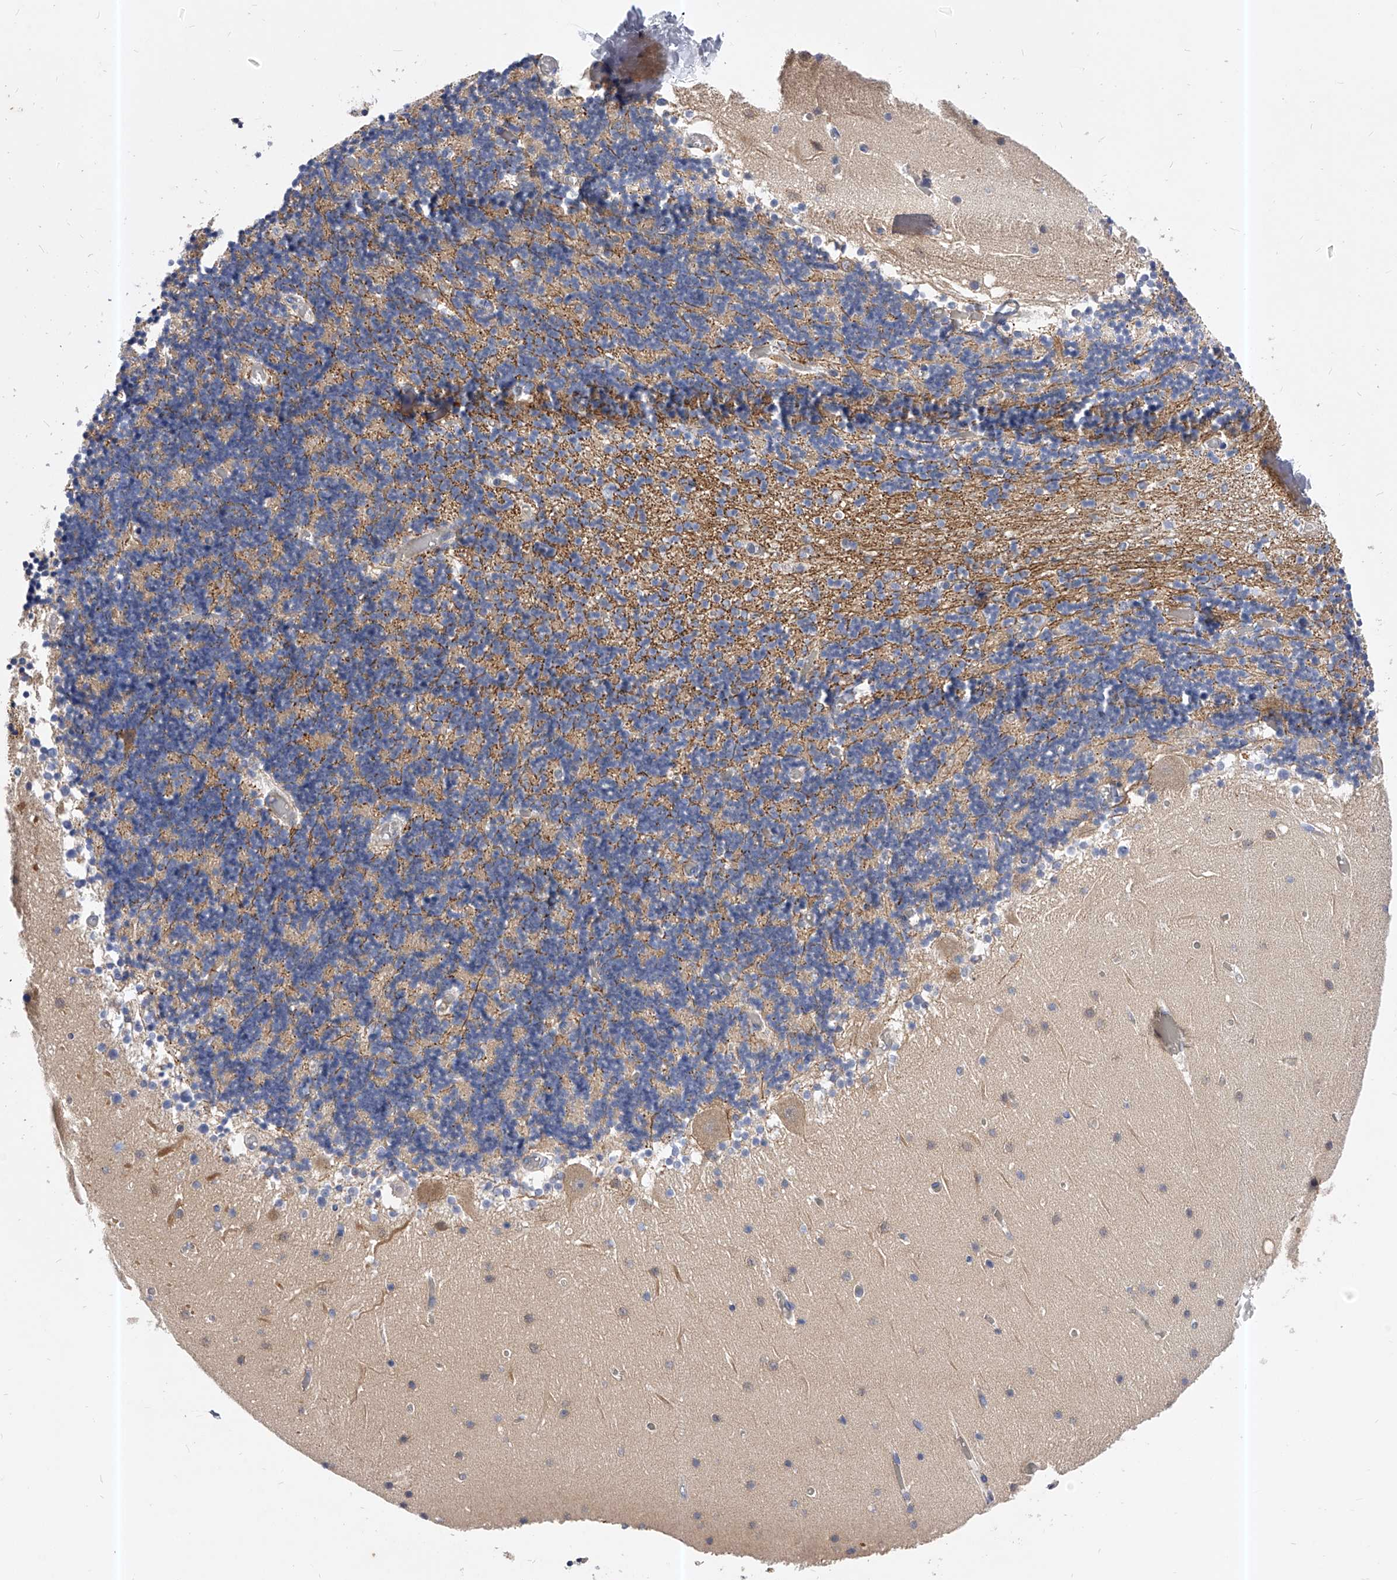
{"staining": {"intensity": "moderate", "quantity": "25%-75%", "location": "cytoplasmic/membranous"}, "tissue": "cerebellum", "cell_type": "Cells in granular layer", "image_type": "normal", "snomed": [{"axis": "morphology", "description": "Normal tissue, NOS"}, {"axis": "topography", "description": "Cerebellum"}], "caption": "Brown immunohistochemical staining in normal cerebellum shows moderate cytoplasmic/membranous positivity in about 25%-75% of cells in granular layer.", "gene": "PPP5C", "patient": {"sex": "female", "age": 28}}